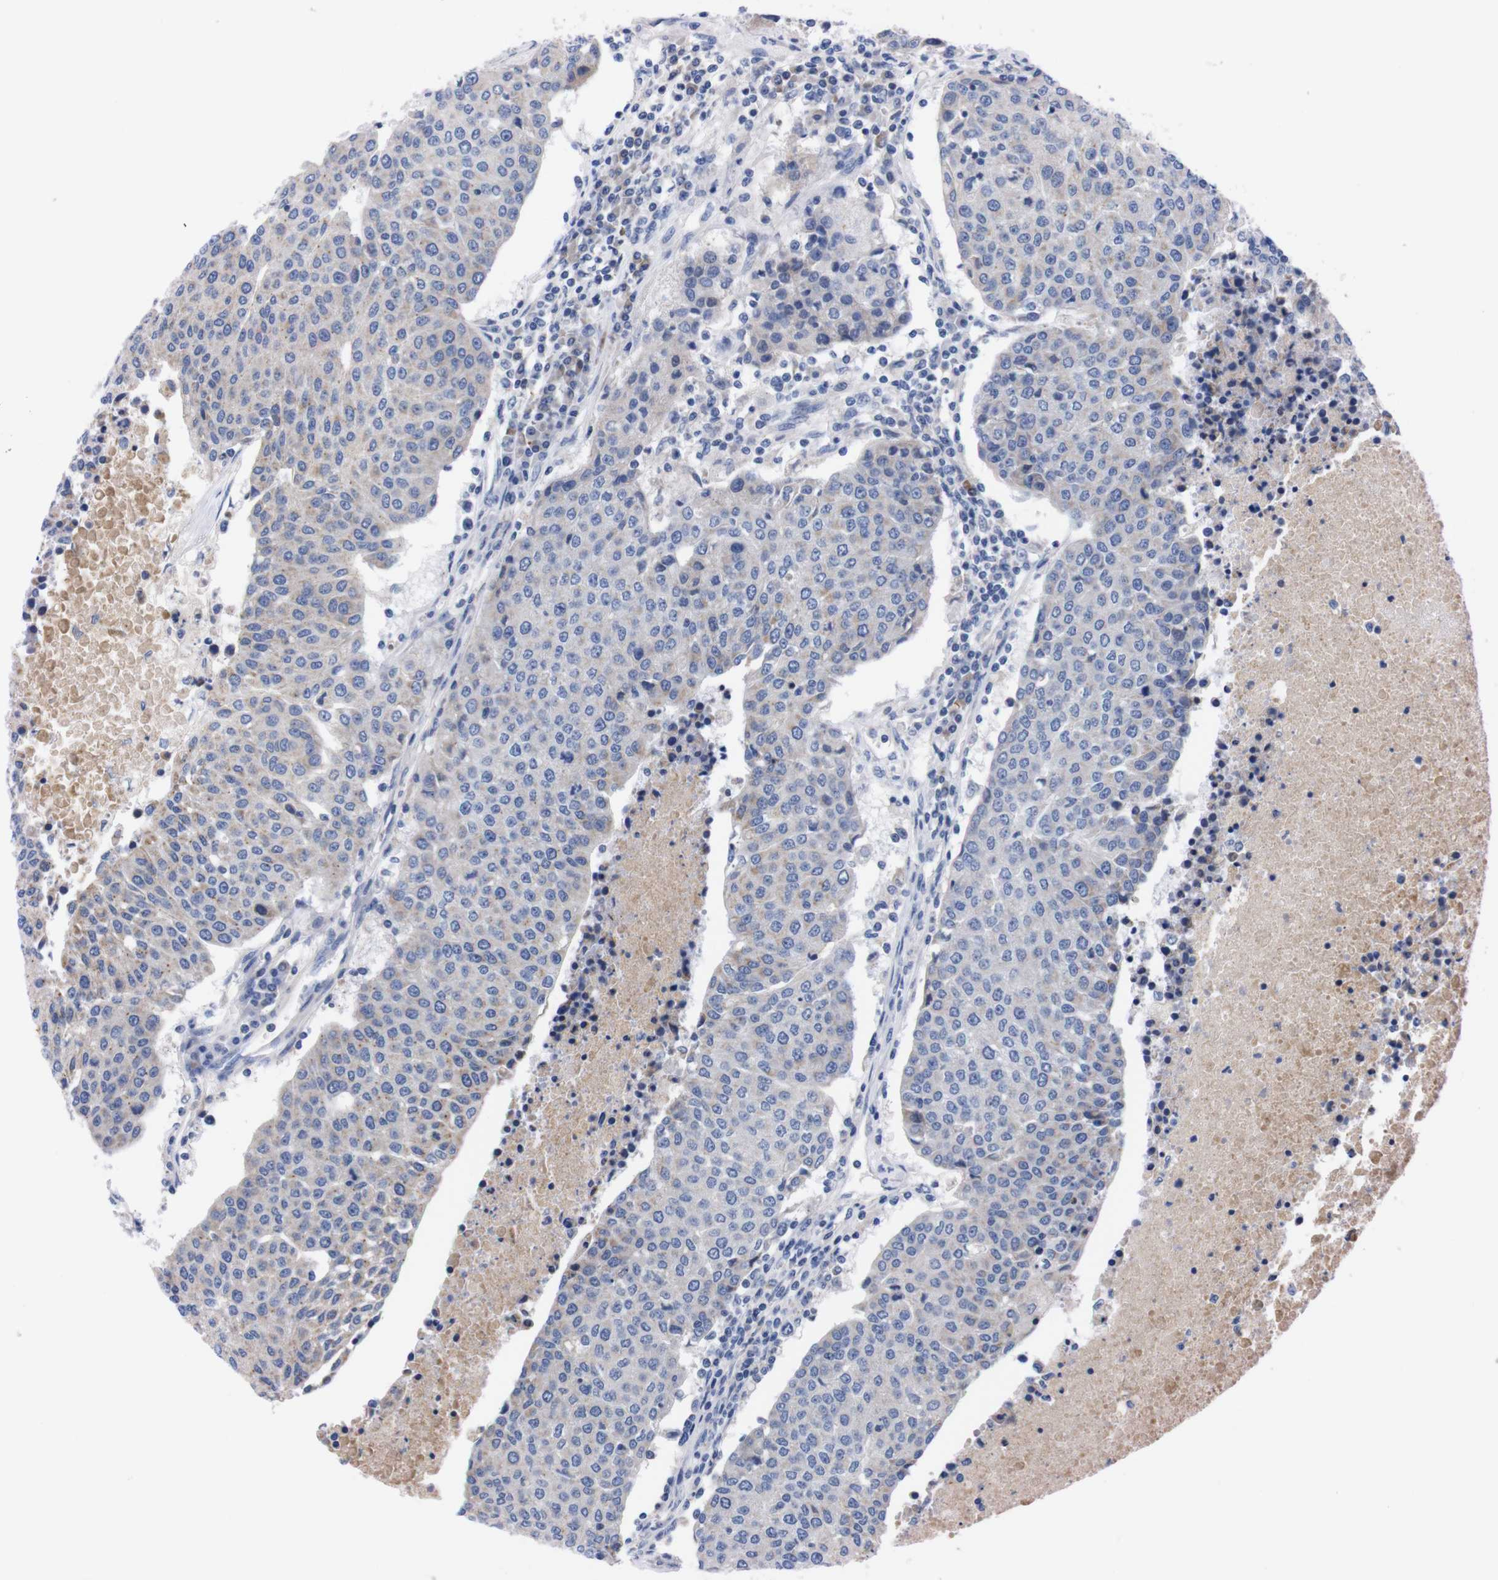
{"staining": {"intensity": "negative", "quantity": "none", "location": "none"}, "tissue": "urothelial cancer", "cell_type": "Tumor cells", "image_type": "cancer", "snomed": [{"axis": "morphology", "description": "Urothelial carcinoma, High grade"}, {"axis": "topography", "description": "Urinary bladder"}], "caption": "High-grade urothelial carcinoma was stained to show a protein in brown. There is no significant expression in tumor cells. Brightfield microscopy of immunohistochemistry (IHC) stained with DAB (brown) and hematoxylin (blue), captured at high magnification.", "gene": "FAM210A", "patient": {"sex": "female", "age": 85}}